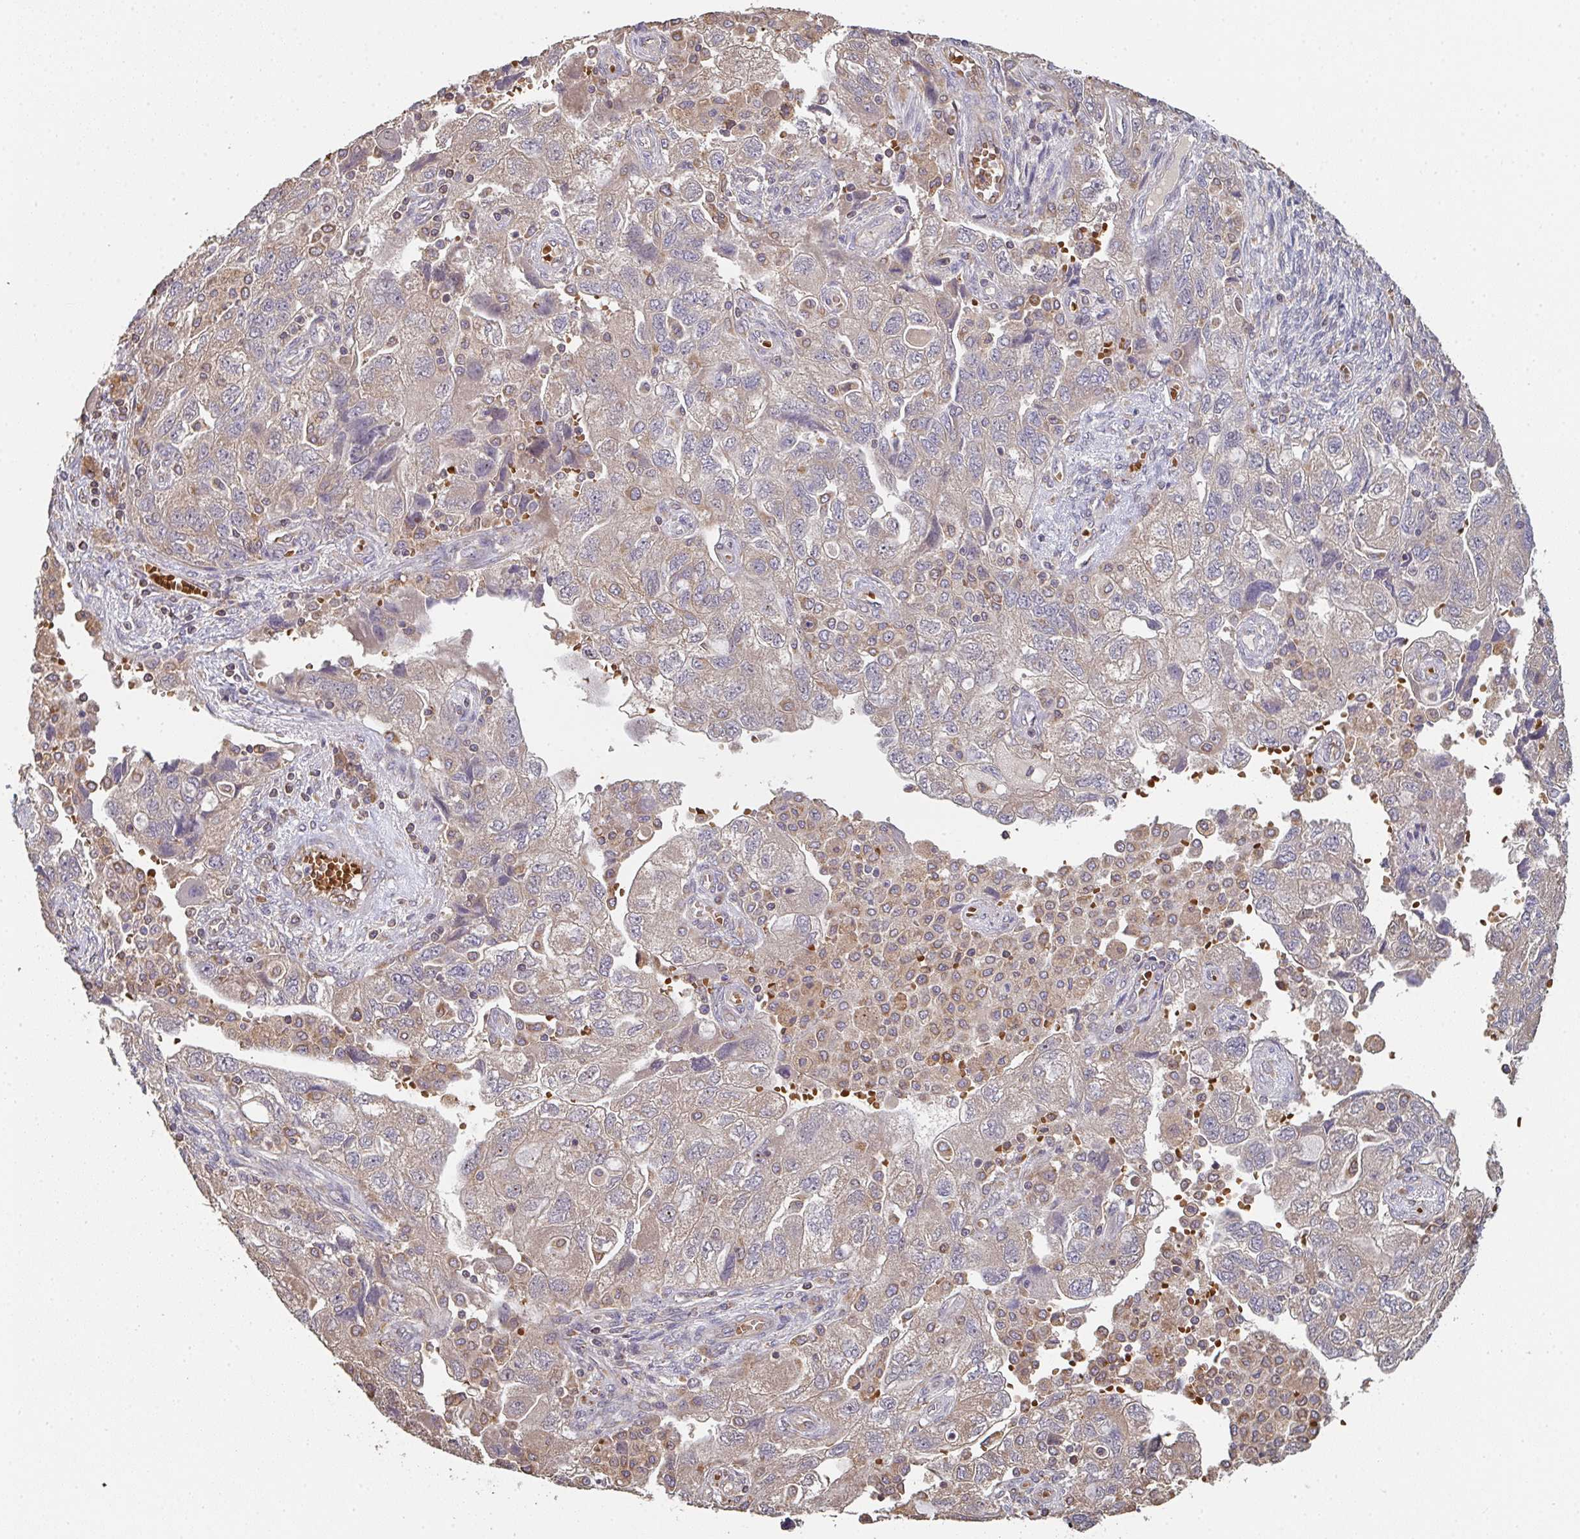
{"staining": {"intensity": "moderate", "quantity": ">75%", "location": "cytoplasmic/membranous"}, "tissue": "ovarian cancer", "cell_type": "Tumor cells", "image_type": "cancer", "snomed": [{"axis": "morphology", "description": "Carcinoma, NOS"}, {"axis": "morphology", "description": "Cystadenocarcinoma, serous, NOS"}, {"axis": "topography", "description": "Ovary"}], "caption": "High-power microscopy captured an IHC histopathology image of ovarian carcinoma, revealing moderate cytoplasmic/membranous expression in approximately >75% of tumor cells.", "gene": "POLG", "patient": {"sex": "female", "age": 69}}